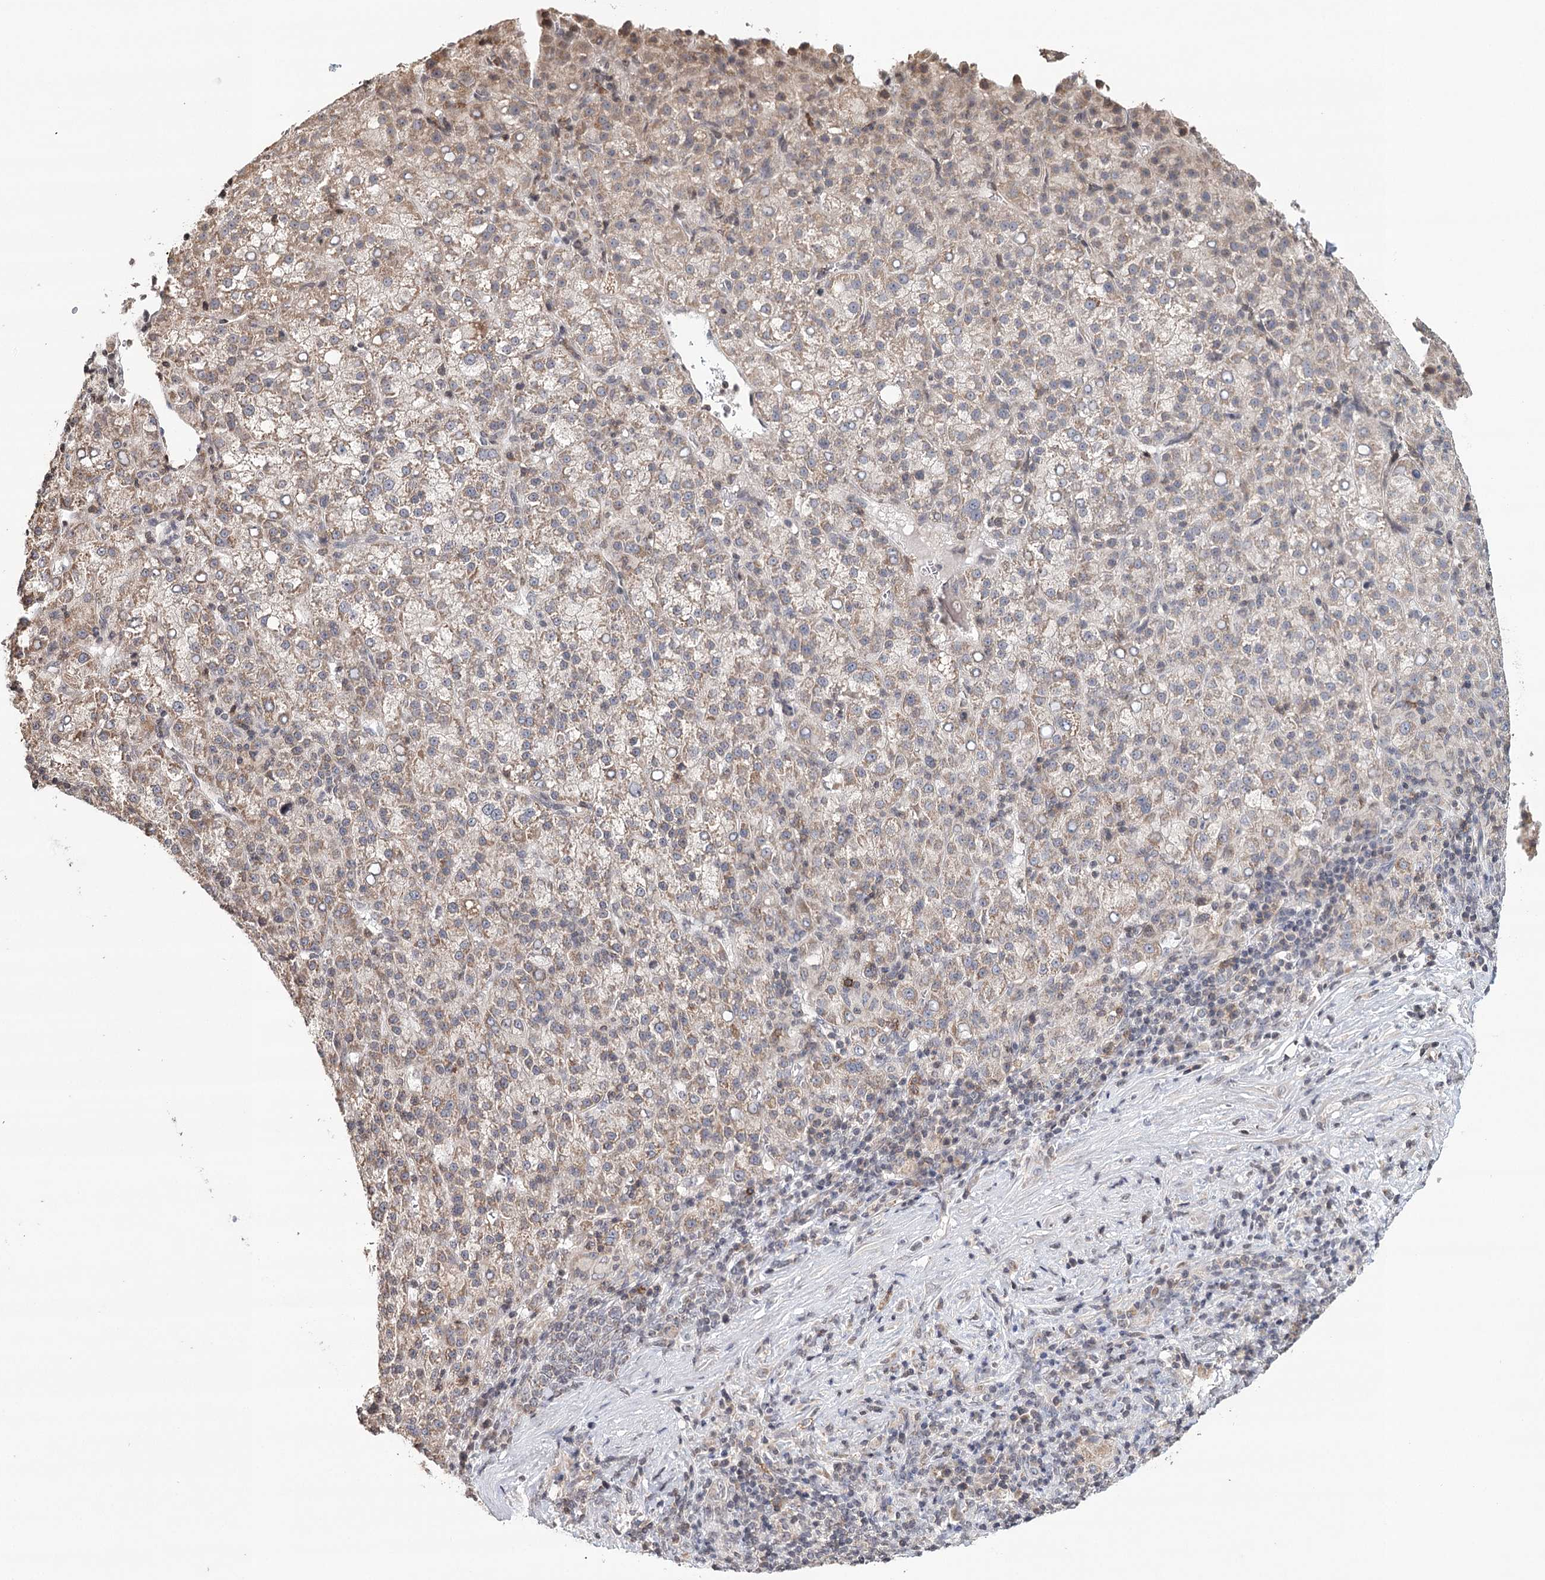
{"staining": {"intensity": "weak", "quantity": "25%-75%", "location": "cytoplasmic/membranous"}, "tissue": "liver cancer", "cell_type": "Tumor cells", "image_type": "cancer", "snomed": [{"axis": "morphology", "description": "Carcinoma, Hepatocellular, NOS"}, {"axis": "topography", "description": "Liver"}], "caption": "Immunohistochemical staining of human hepatocellular carcinoma (liver) shows weak cytoplasmic/membranous protein expression in about 25%-75% of tumor cells.", "gene": "ICOS", "patient": {"sex": "female", "age": 58}}